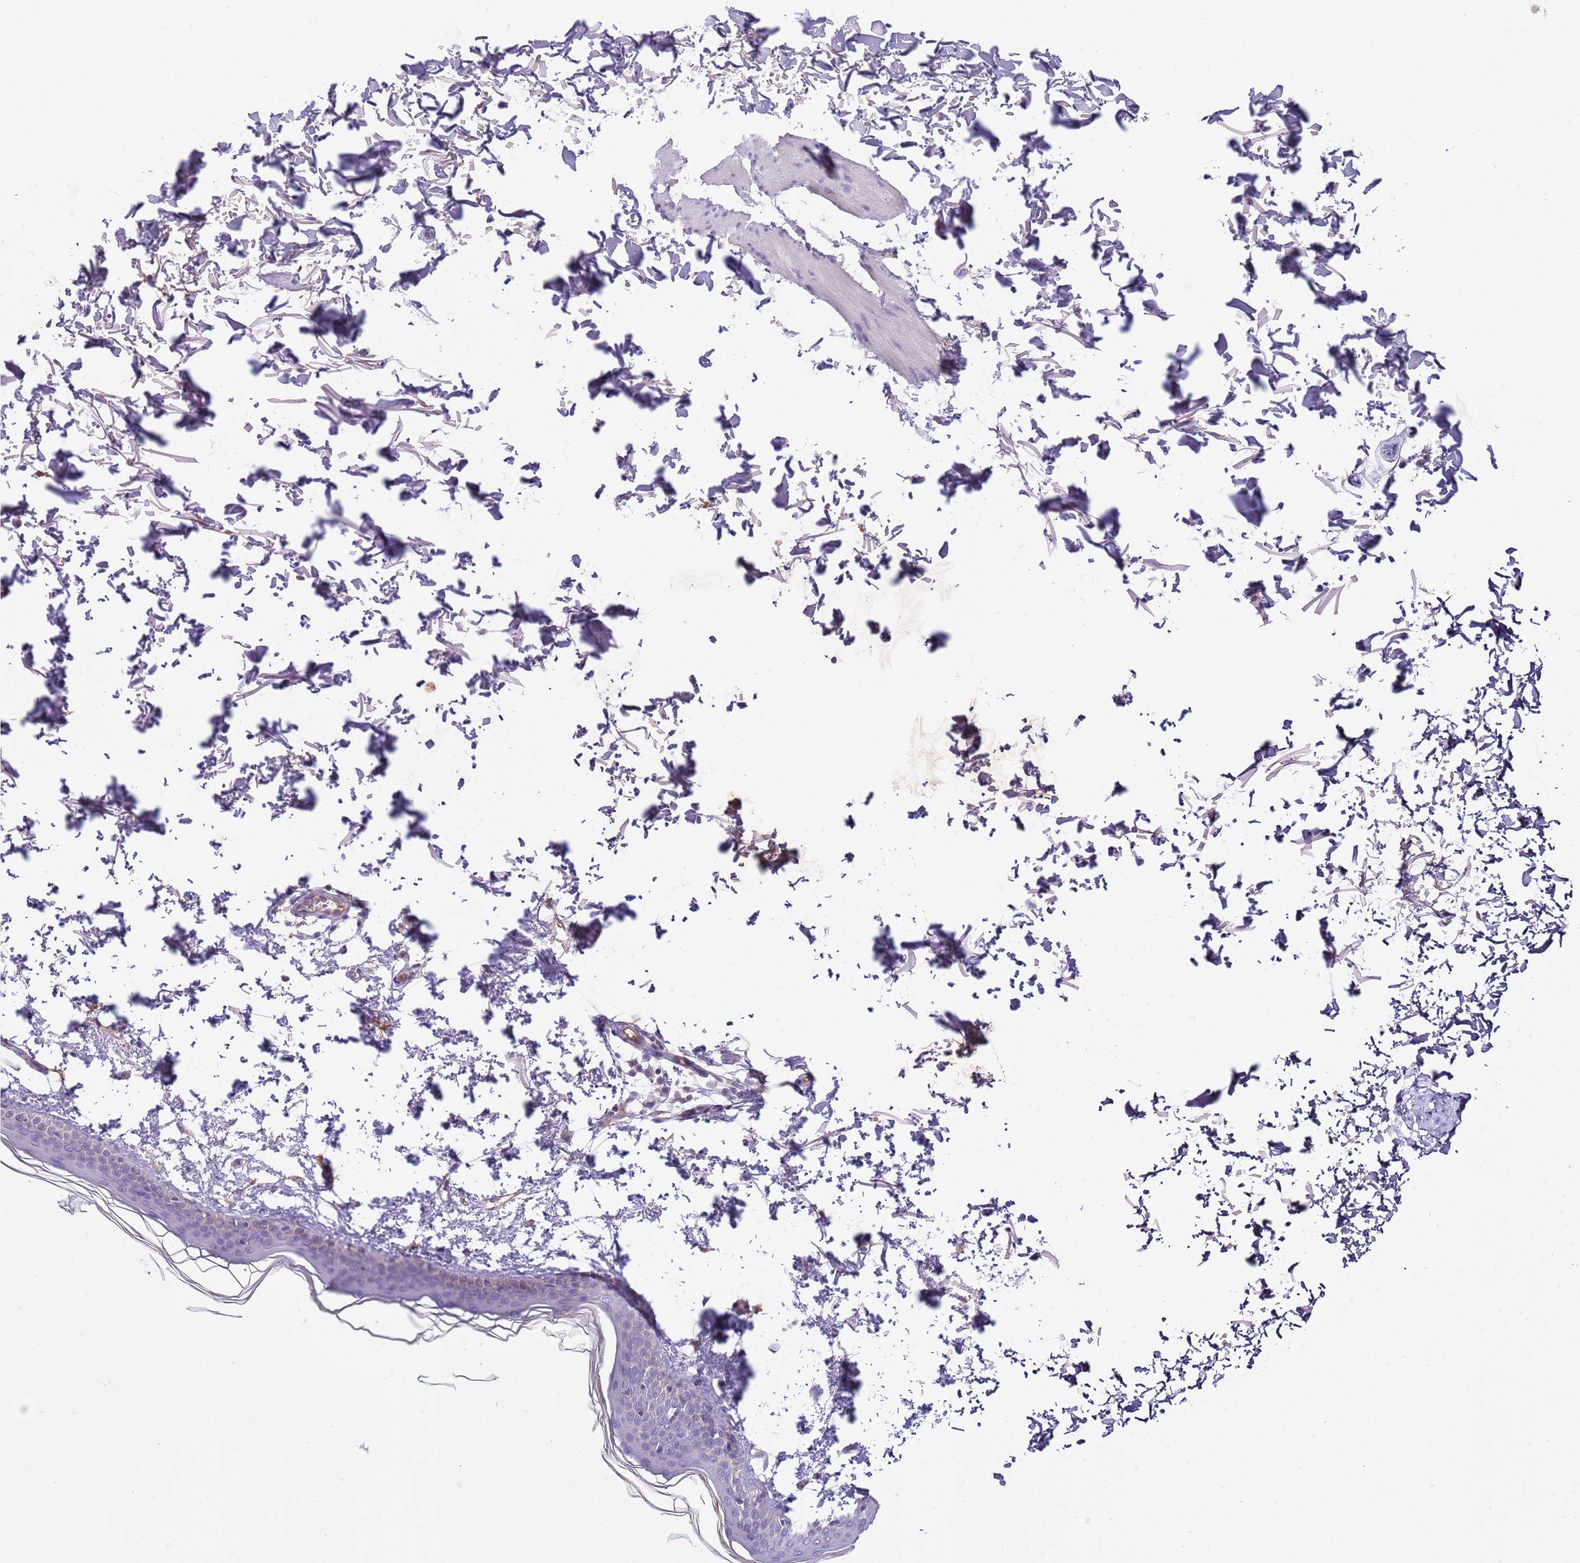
{"staining": {"intensity": "negative", "quantity": "none", "location": "none"}, "tissue": "skin", "cell_type": "Fibroblasts", "image_type": "normal", "snomed": [{"axis": "morphology", "description": "Normal tissue, NOS"}, {"axis": "topography", "description": "Skin"}], "caption": "This image is of normal skin stained with IHC to label a protein in brown with the nuclei are counter-stained blue. There is no staining in fibroblasts.", "gene": "HES3", "patient": {"sex": "male", "age": 66}}